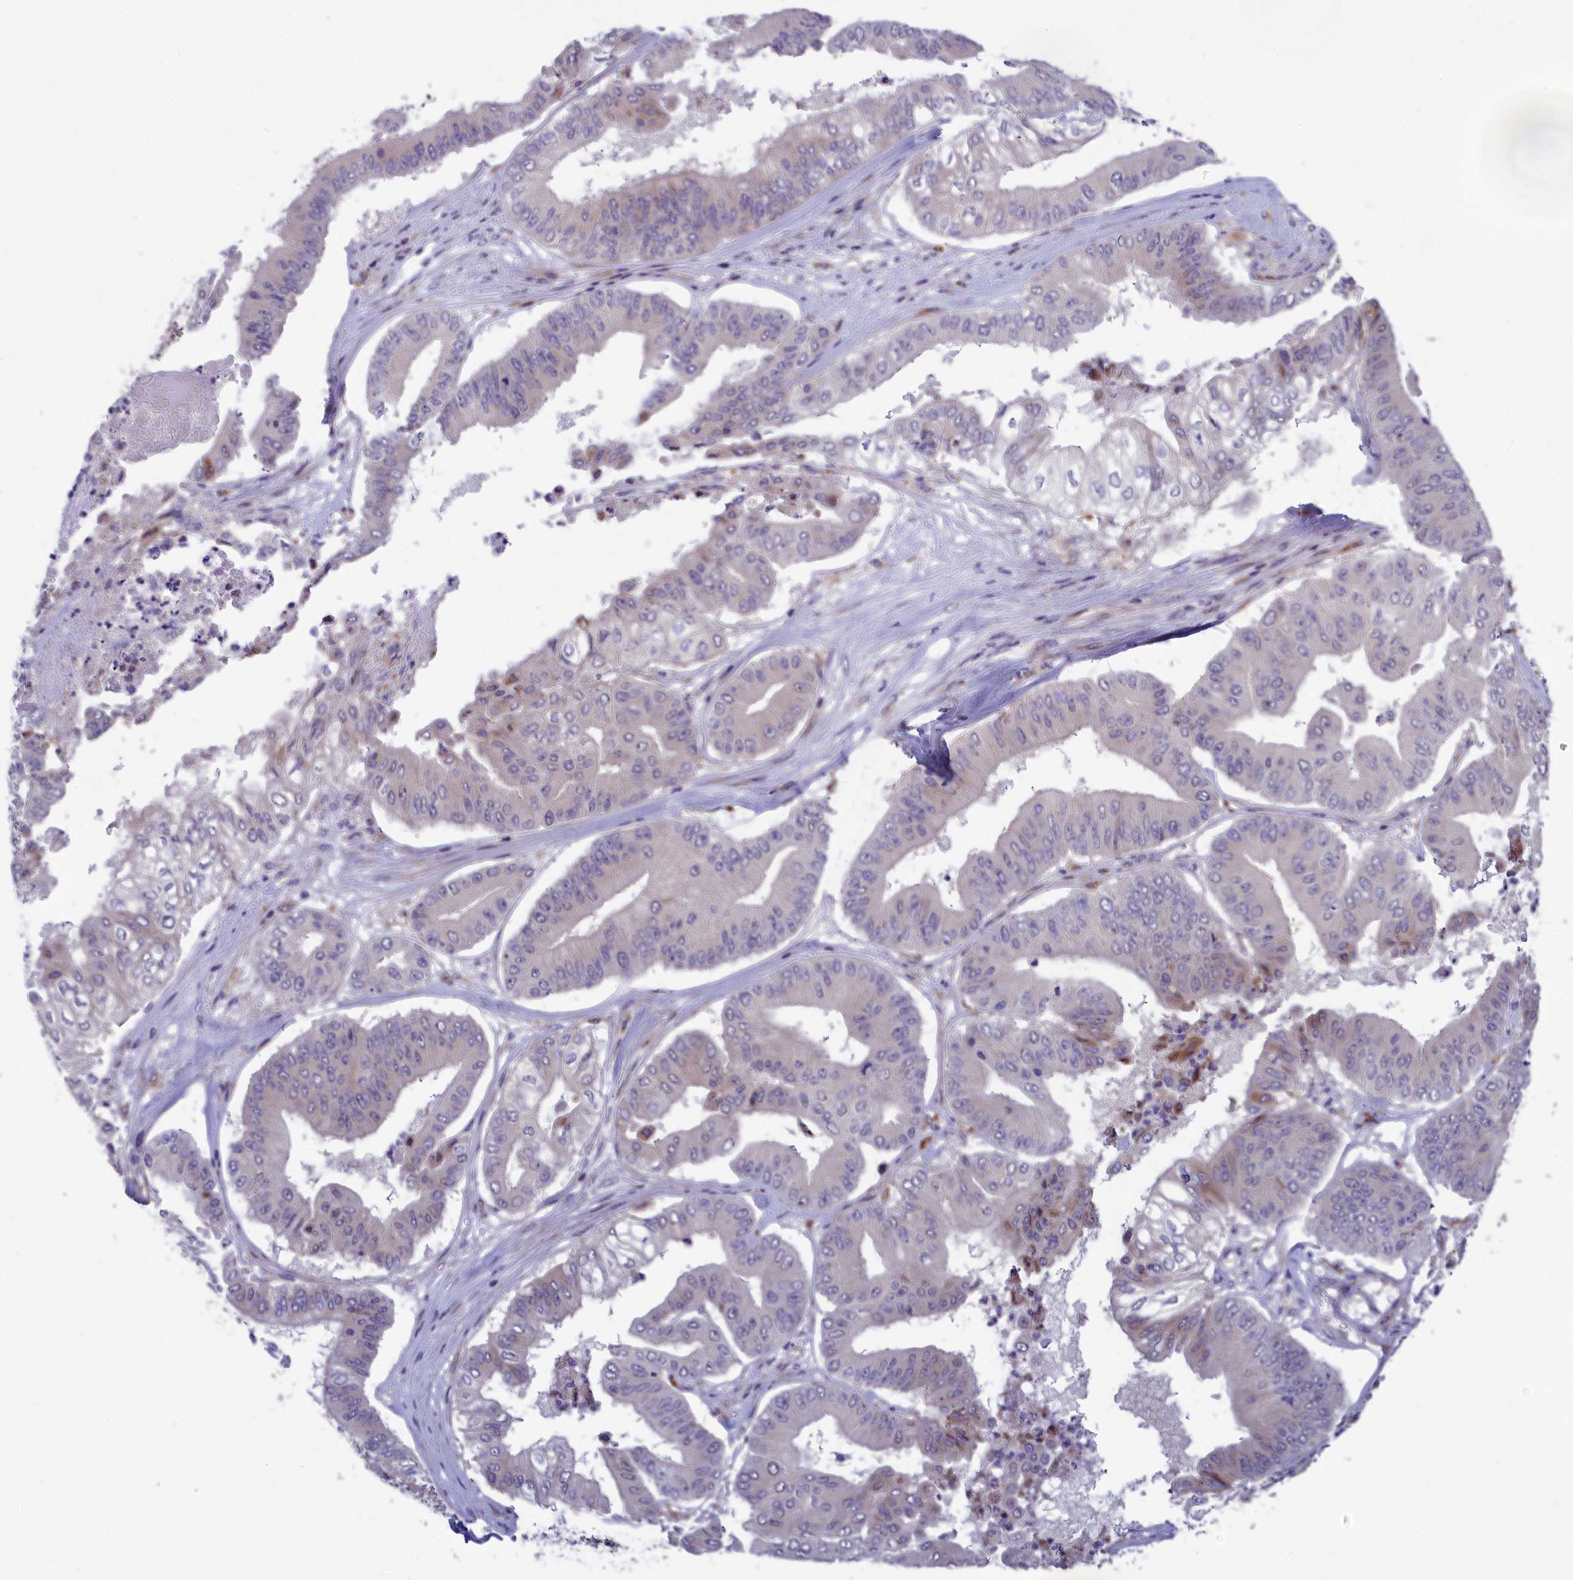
{"staining": {"intensity": "moderate", "quantity": "<25%", "location": "cytoplasmic/membranous"}, "tissue": "pancreatic cancer", "cell_type": "Tumor cells", "image_type": "cancer", "snomed": [{"axis": "morphology", "description": "Adenocarcinoma, NOS"}, {"axis": "topography", "description": "Pancreas"}], "caption": "Immunohistochemical staining of pancreatic cancer displays moderate cytoplasmic/membranous protein expression in approximately <25% of tumor cells.", "gene": "BLTP2", "patient": {"sex": "female", "age": 77}}